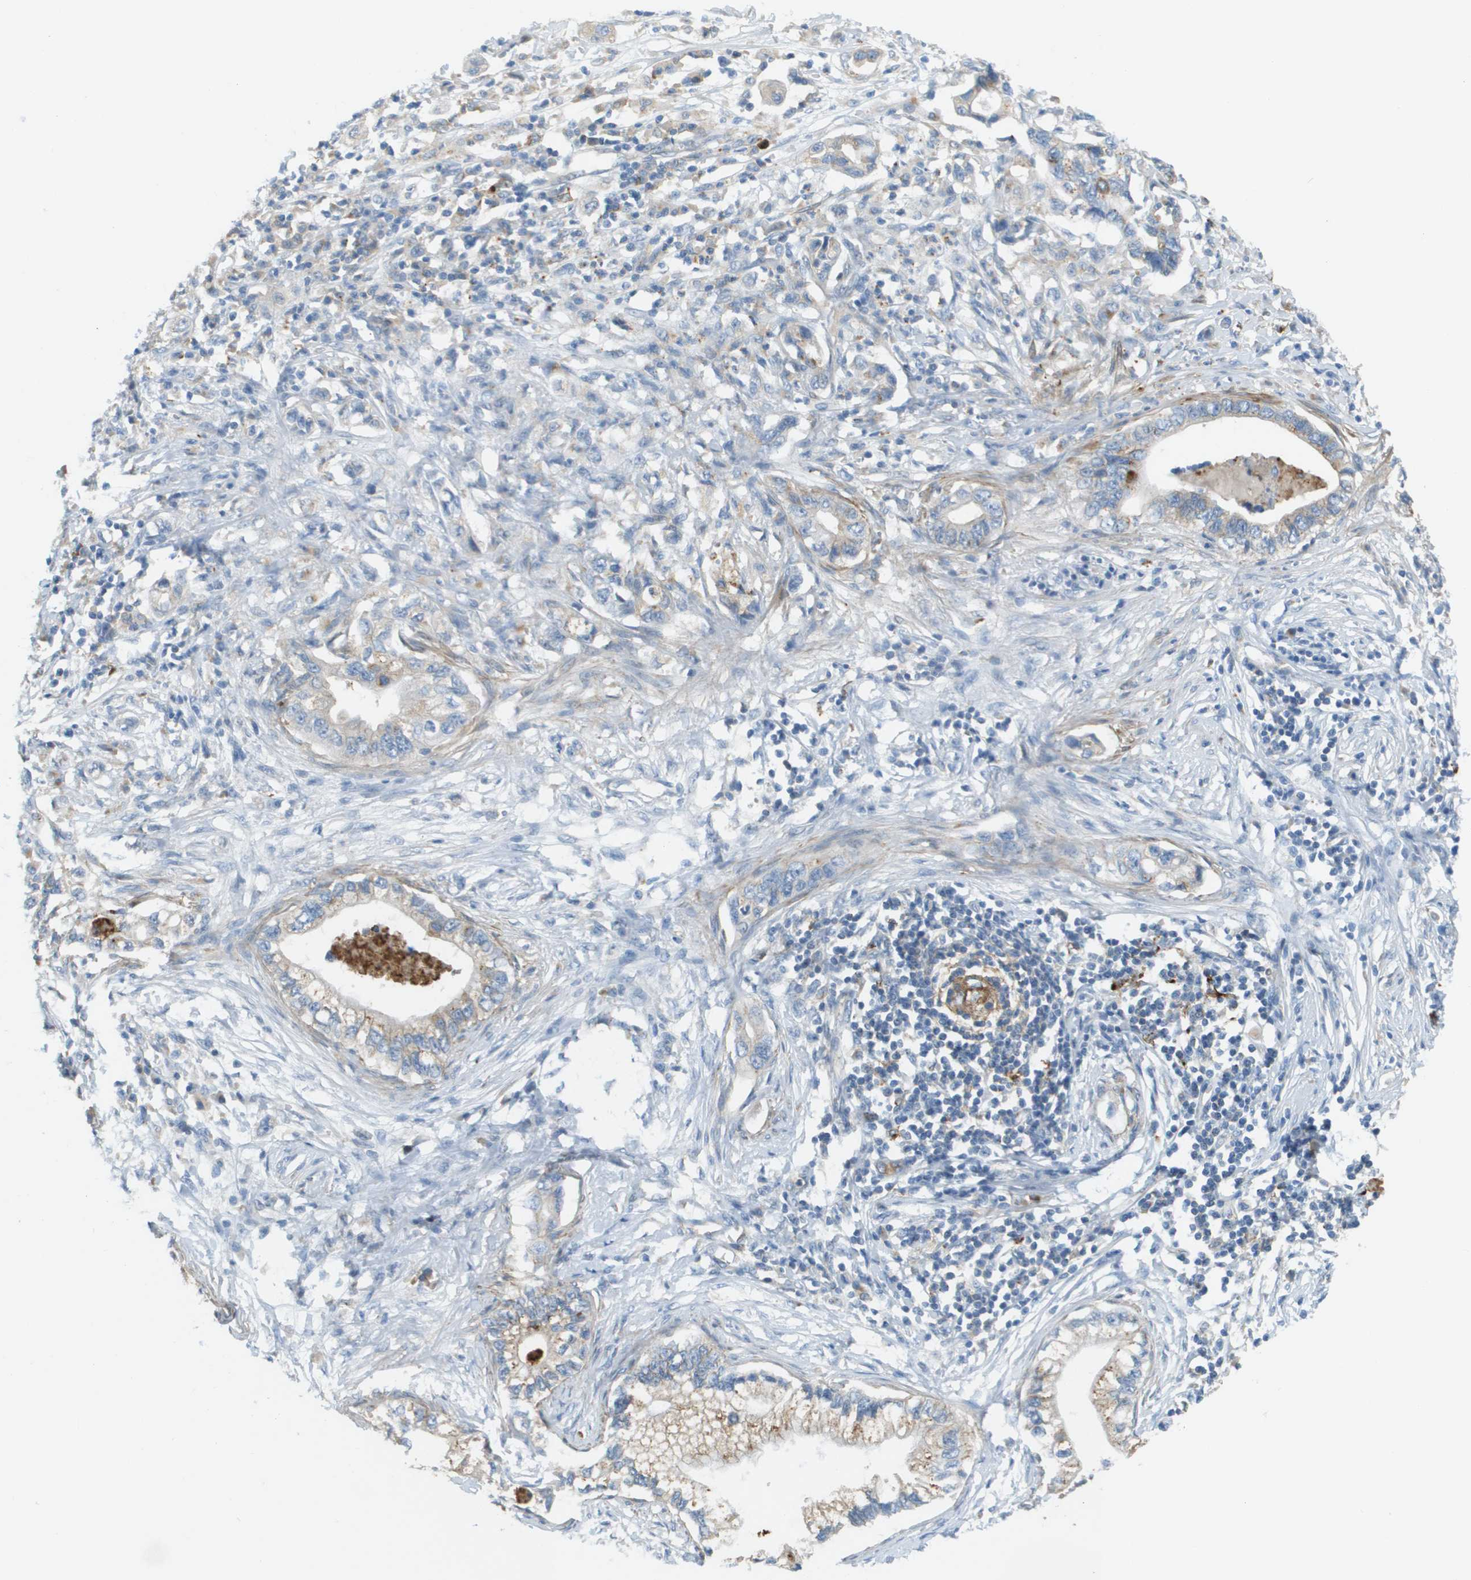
{"staining": {"intensity": "weak", "quantity": "<25%", "location": "cytoplasmic/membranous"}, "tissue": "pancreatic cancer", "cell_type": "Tumor cells", "image_type": "cancer", "snomed": [{"axis": "morphology", "description": "Adenocarcinoma, NOS"}, {"axis": "topography", "description": "Pancreas"}], "caption": "IHC of pancreatic cancer (adenocarcinoma) exhibits no expression in tumor cells. (Immunohistochemistry, brightfield microscopy, high magnification).", "gene": "MYH11", "patient": {"sex": "male", "age": 56}}